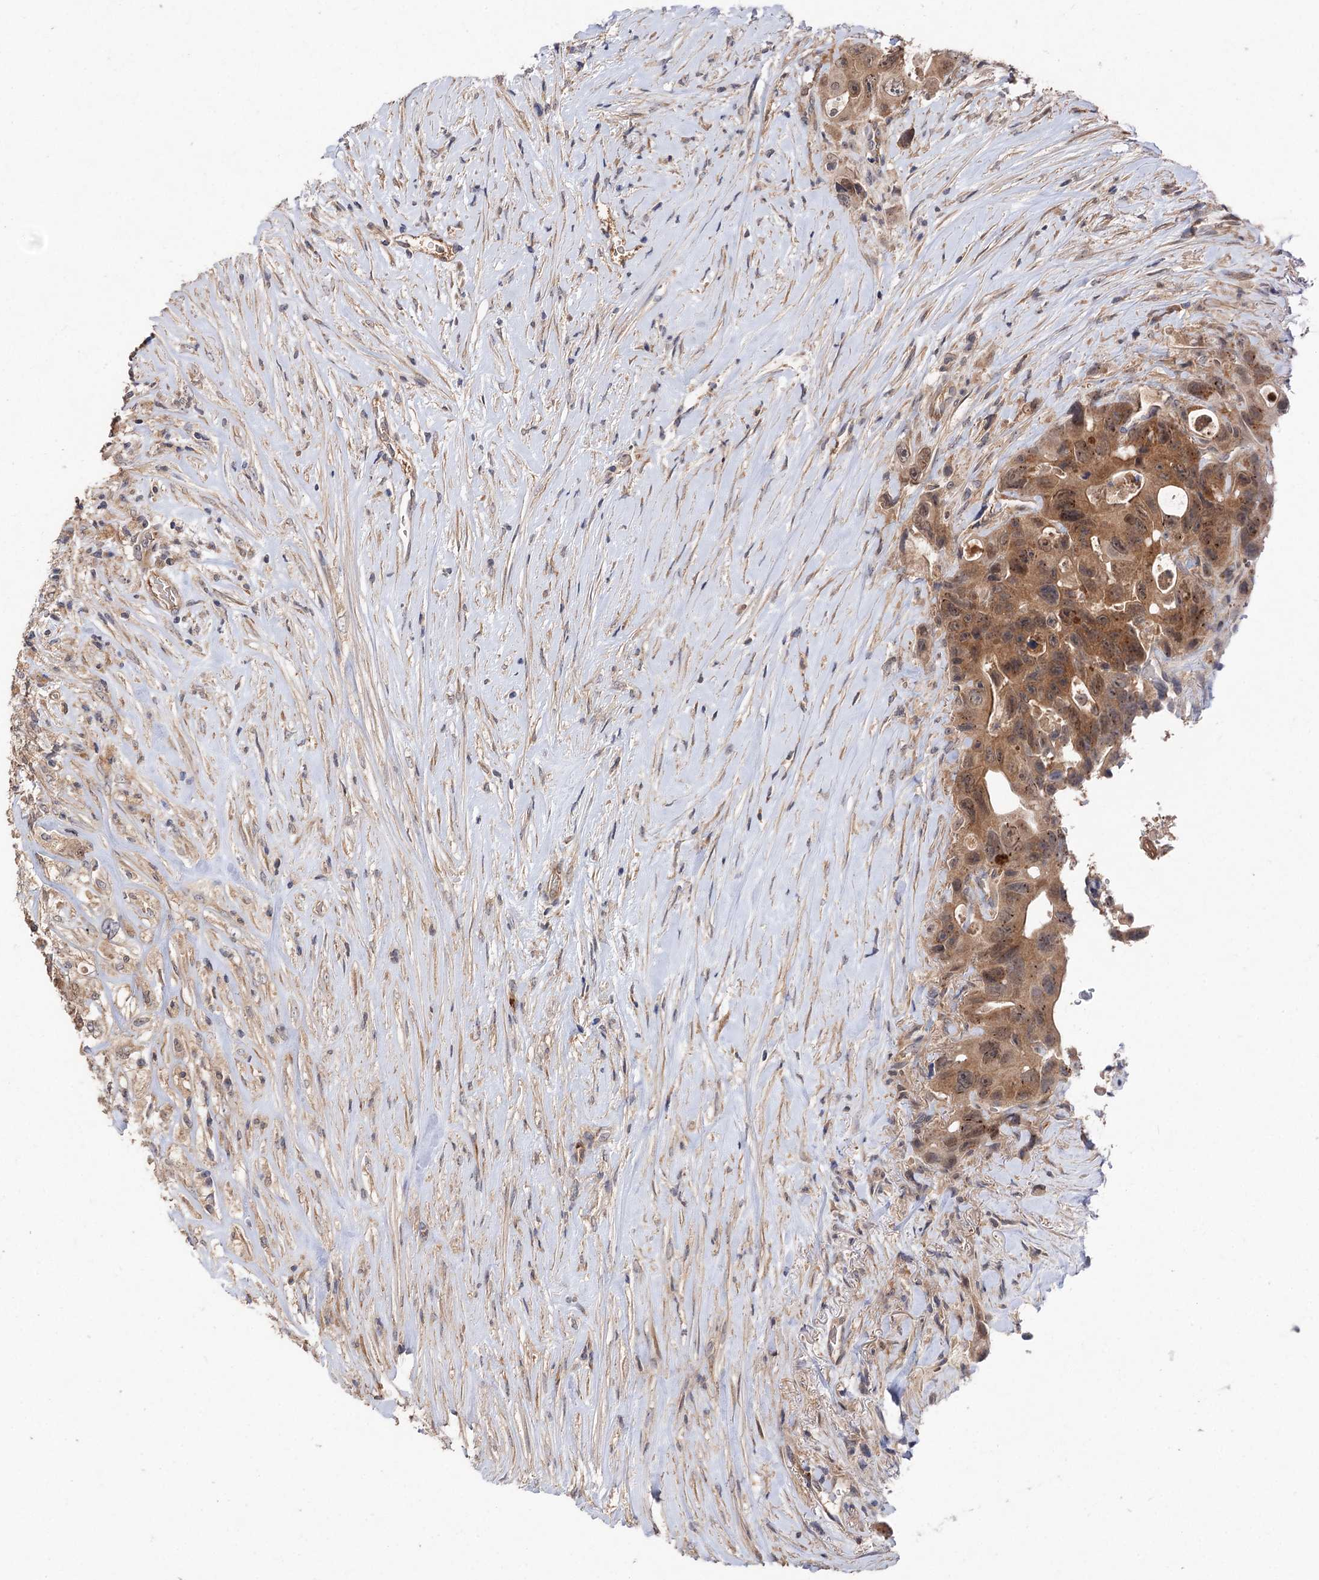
{"staining": {"intensity": "moderate", "quantity": ">75%", "location": "cytoplasmic/membranous,nuclear"}, "tissue": "colorectal cancer", "cell_type": "Tumor cells", "image_type": "cancer", "snomed": [{"axis": "morphology", "description": "Adenocarcinoma, NOS"}, {"axis": "topography", "description": "Colon"}], "caption": "Protein staining reveals moderate cytoplasmic/membranous and nuclear expression in approximately >75% of tumor cells in colorectal cancer (adenocarcinoma).", "gene": "NUDCD2", "patient": {"sex": "female", "age": 46}}